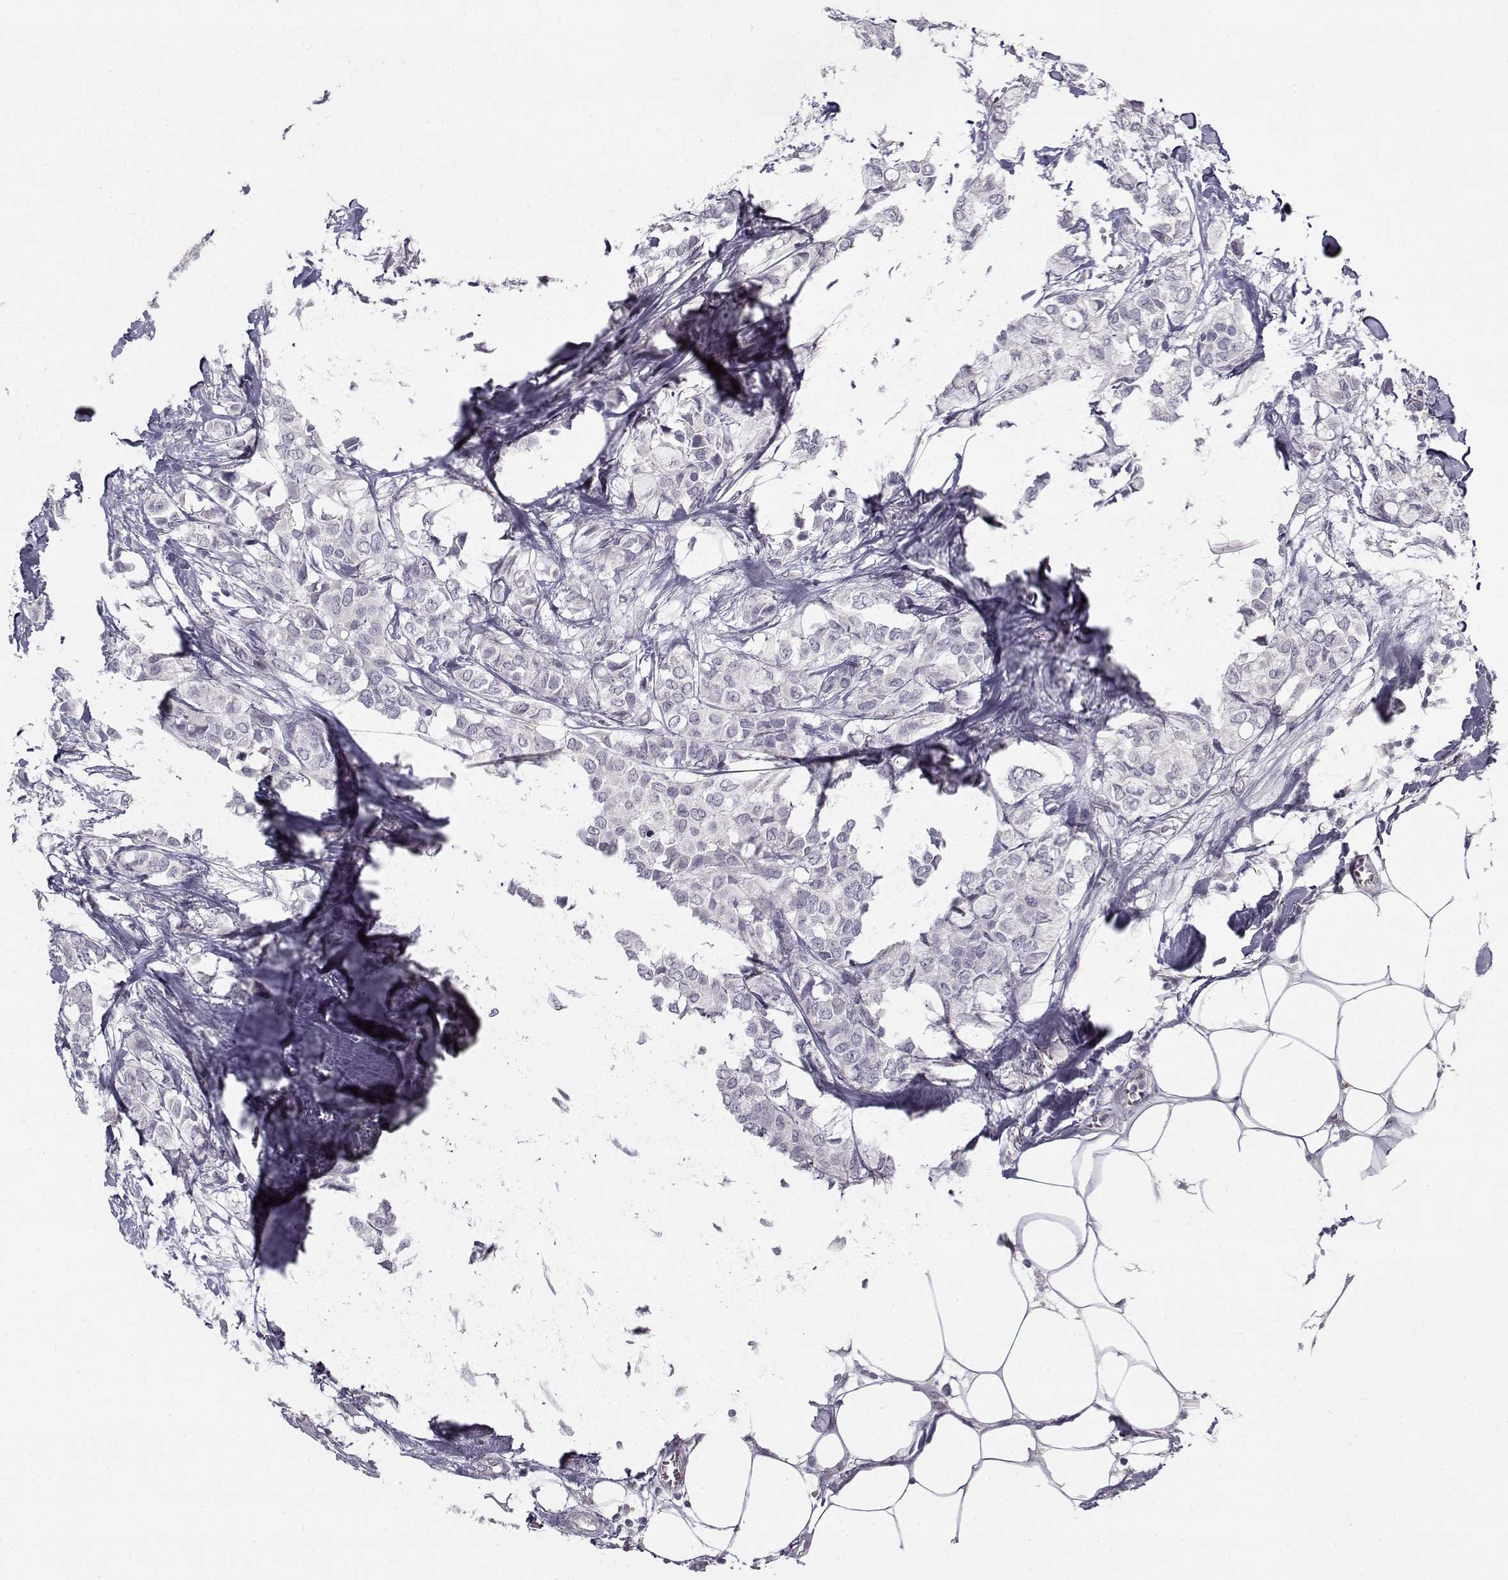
{"staining": {"intensity": "negative", "quantity": "none", "location": "none"}, "tissue": "breast cancer", "cell_type": "Tumor cells", "image_type": "cancer", "snomed": [{"axis": "morphology", "description": "Duct carcinoma"}, {"axis": "topography", "description": "Breast"}], "caption": "DAB immunohistochemical staining of infiltrating ductal carcinoma (breast) demonstrates no significant expression in tumor cells.", "gene": "SNCA", "patient": {"sex": "female", "age": 85}}